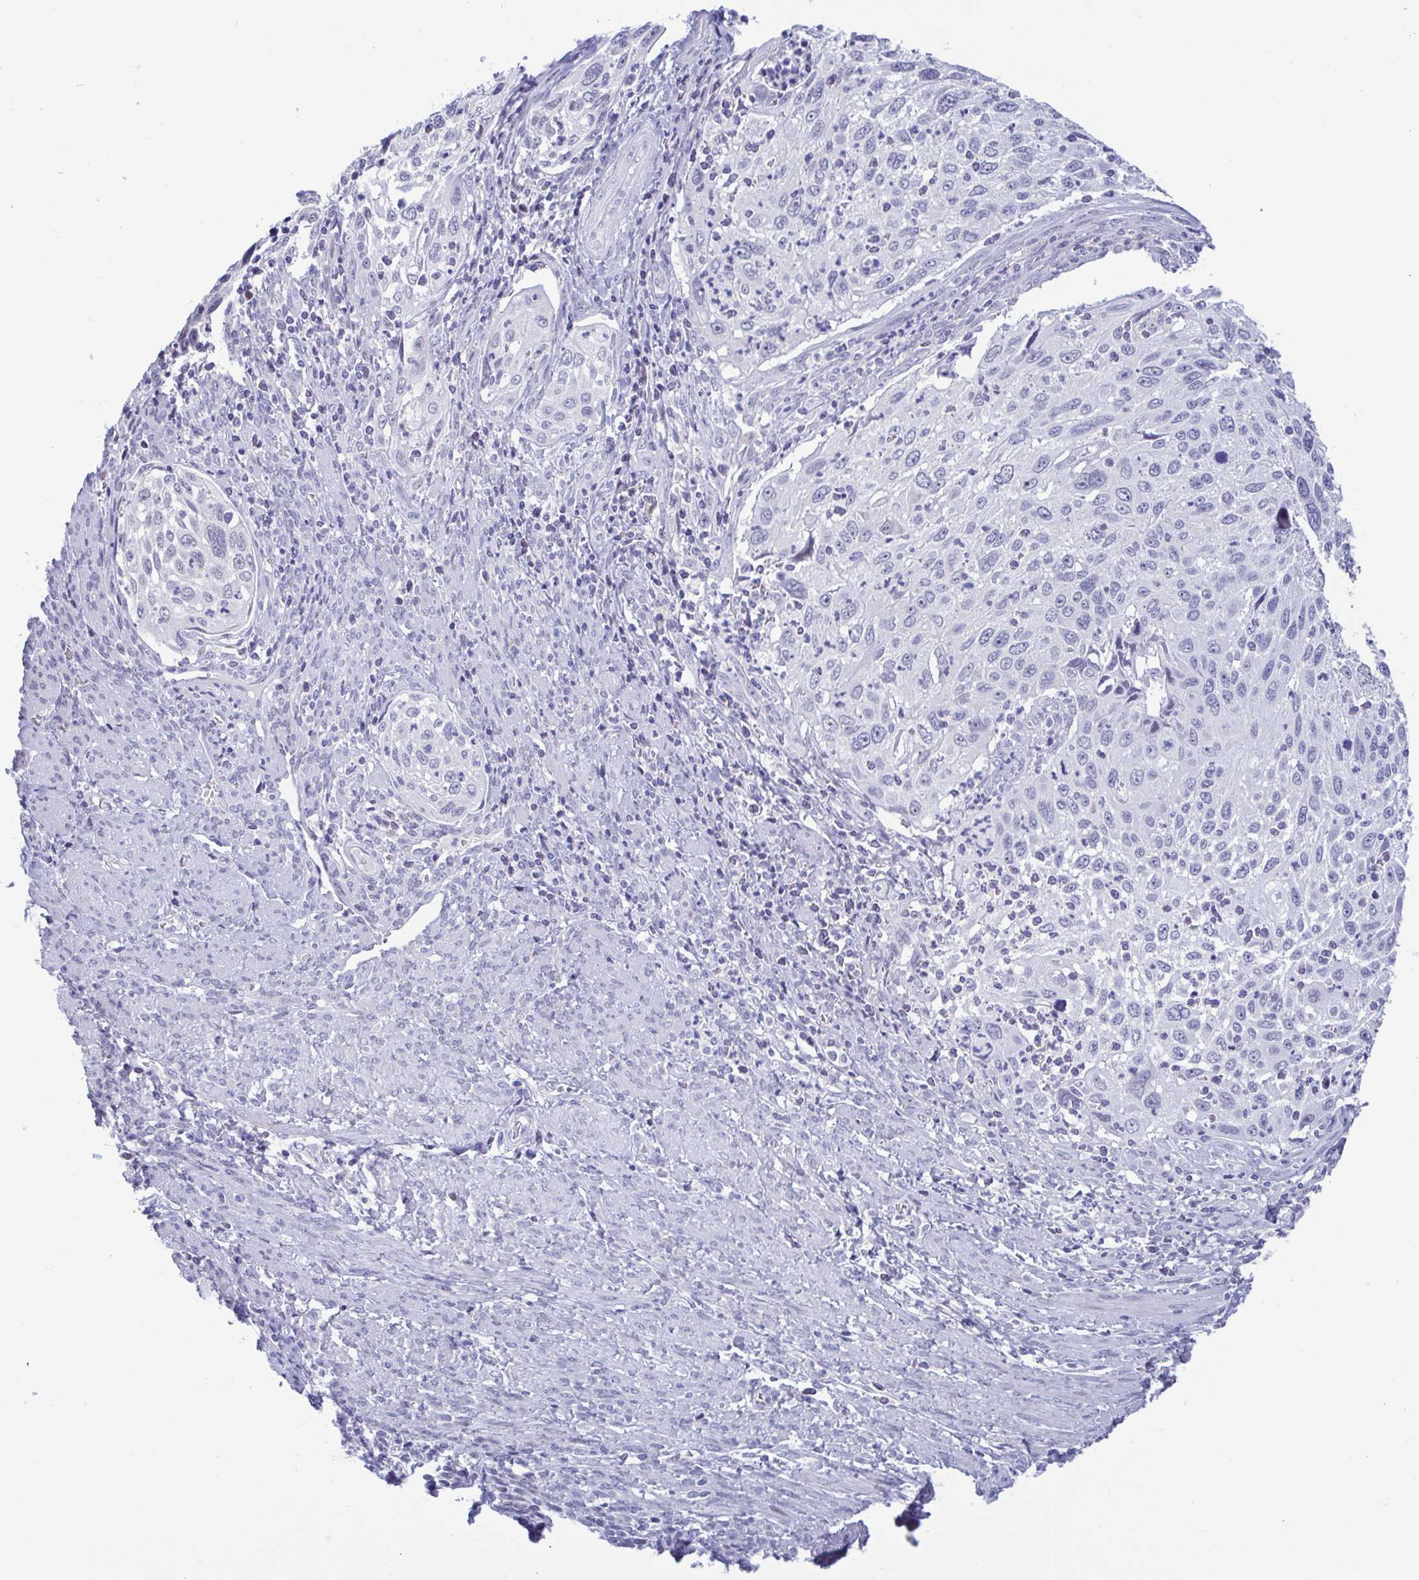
{"staining": {"intensity": "negative", "quantity": "none", "location": "none"}, "tissue": "cervical cancer", "cell_type": "Tumor cells", "image_type": "cancer", "snomed": [{"axis": "morphology", "description": "Squamous cell carcinoma, NOS"}, {"axis": "topography", "description": "Cervix"}], "caption": "Tumor cells show no significant protein expression in cervical cancer (squamous cell carcinoma). Brightfield microscopy of immunohistochemistry (IHC) stained with DAB (brown) and hematoxylin (blue), captured at high magnification.", "gene": "PERM1", "patient": {"sex": "female", "age": 70}}